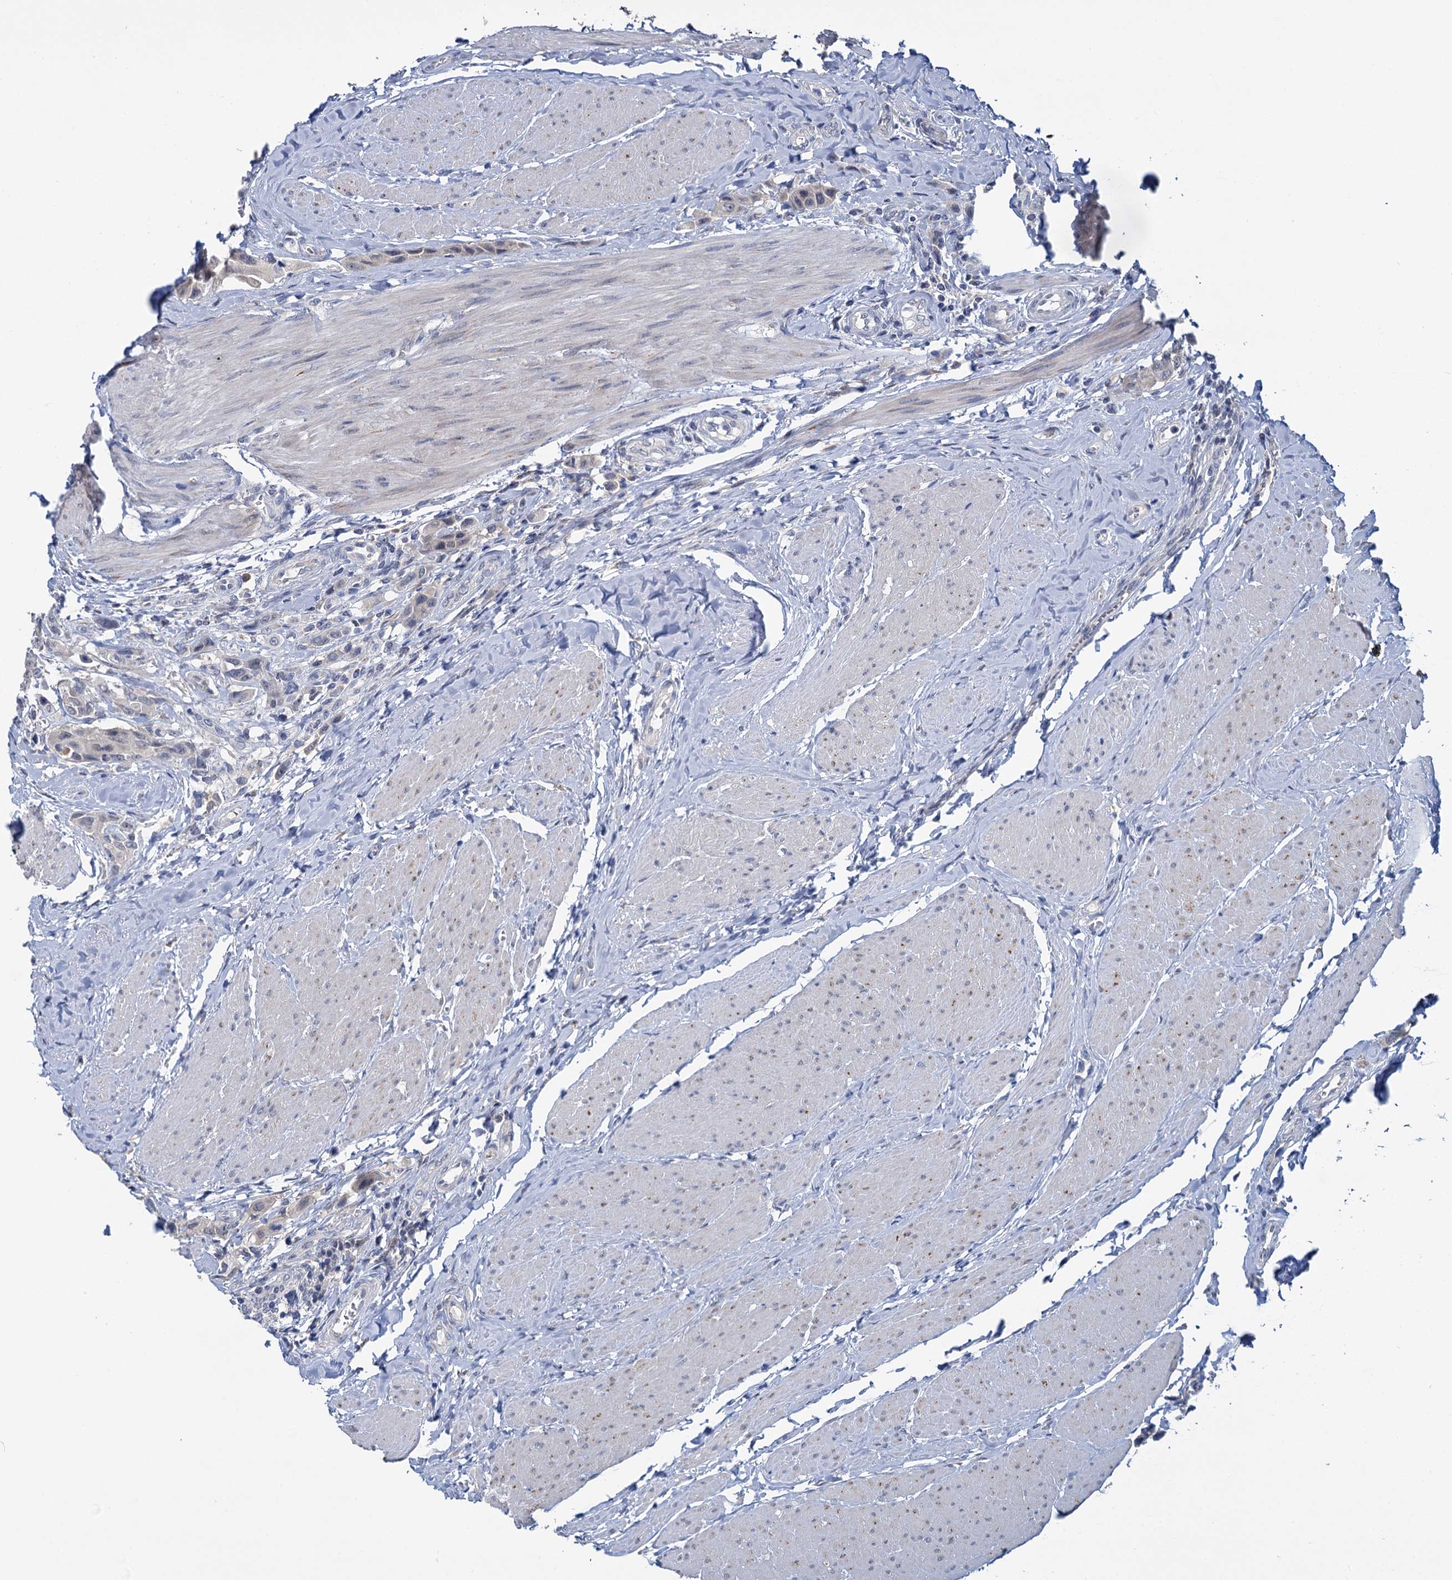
{"staining": {"intensity": "negative", "quantity": "none", "location": "none"}, "tissue": "urothelial cancer", "cell_type": "Tumor cells", "image_type": "cancer", "snomed": [{"axis": "morphology", "description": "Urothelial carcinoma, High grade"}, {"axis": "topography", "description": "Urinary bladder"}], "caption": "IHC image of human urothelial cancer stained for a protein (brown), which demonstrates no positivity in tumor cells.", "gene": "ANKRD42", "patient": {"sex": "male", "age": 50}}